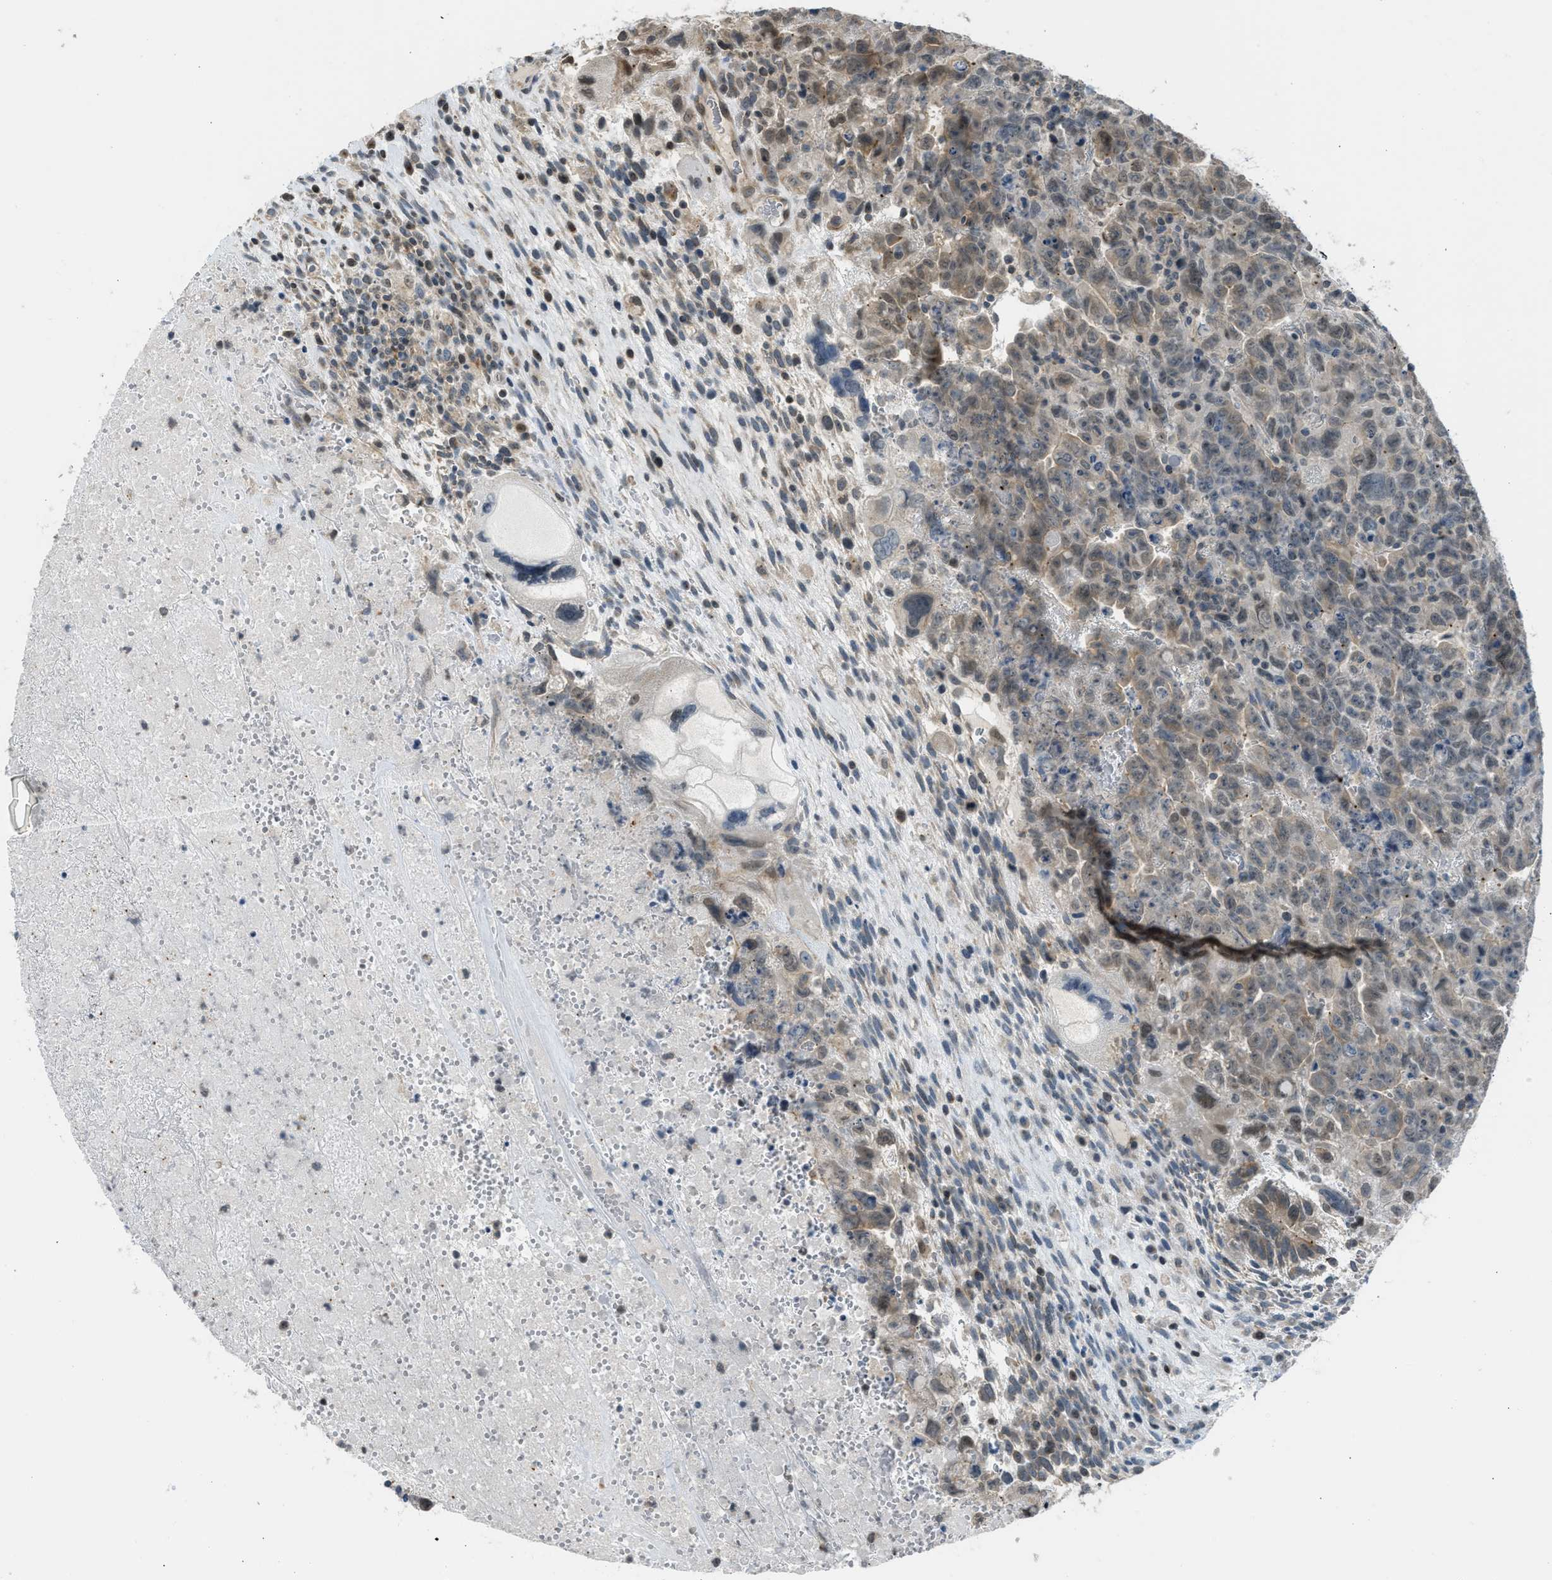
{"staining": {"intensity": "weak", "quantity": ">75%", "location": "cytoplasmic/membranous"}, "tissue": "testis cancer", "cell_type": "Tumor cells", "image_type": "cancer", "snomed": [{"axis": "morphology", "description": "Carcinoma, Embryonal, NOS"}, {"axis": "topography", "description": "Testis"}], "caption": "There is low levels of weak cytoplasmic/membranous expression in tumor cells of testis cancer (embryonal carcinoma), as demonstrated by immunohistochemical staining (brown color).", "gene": "TTBK2", "patient": {"sex": "male", "age": 28}}